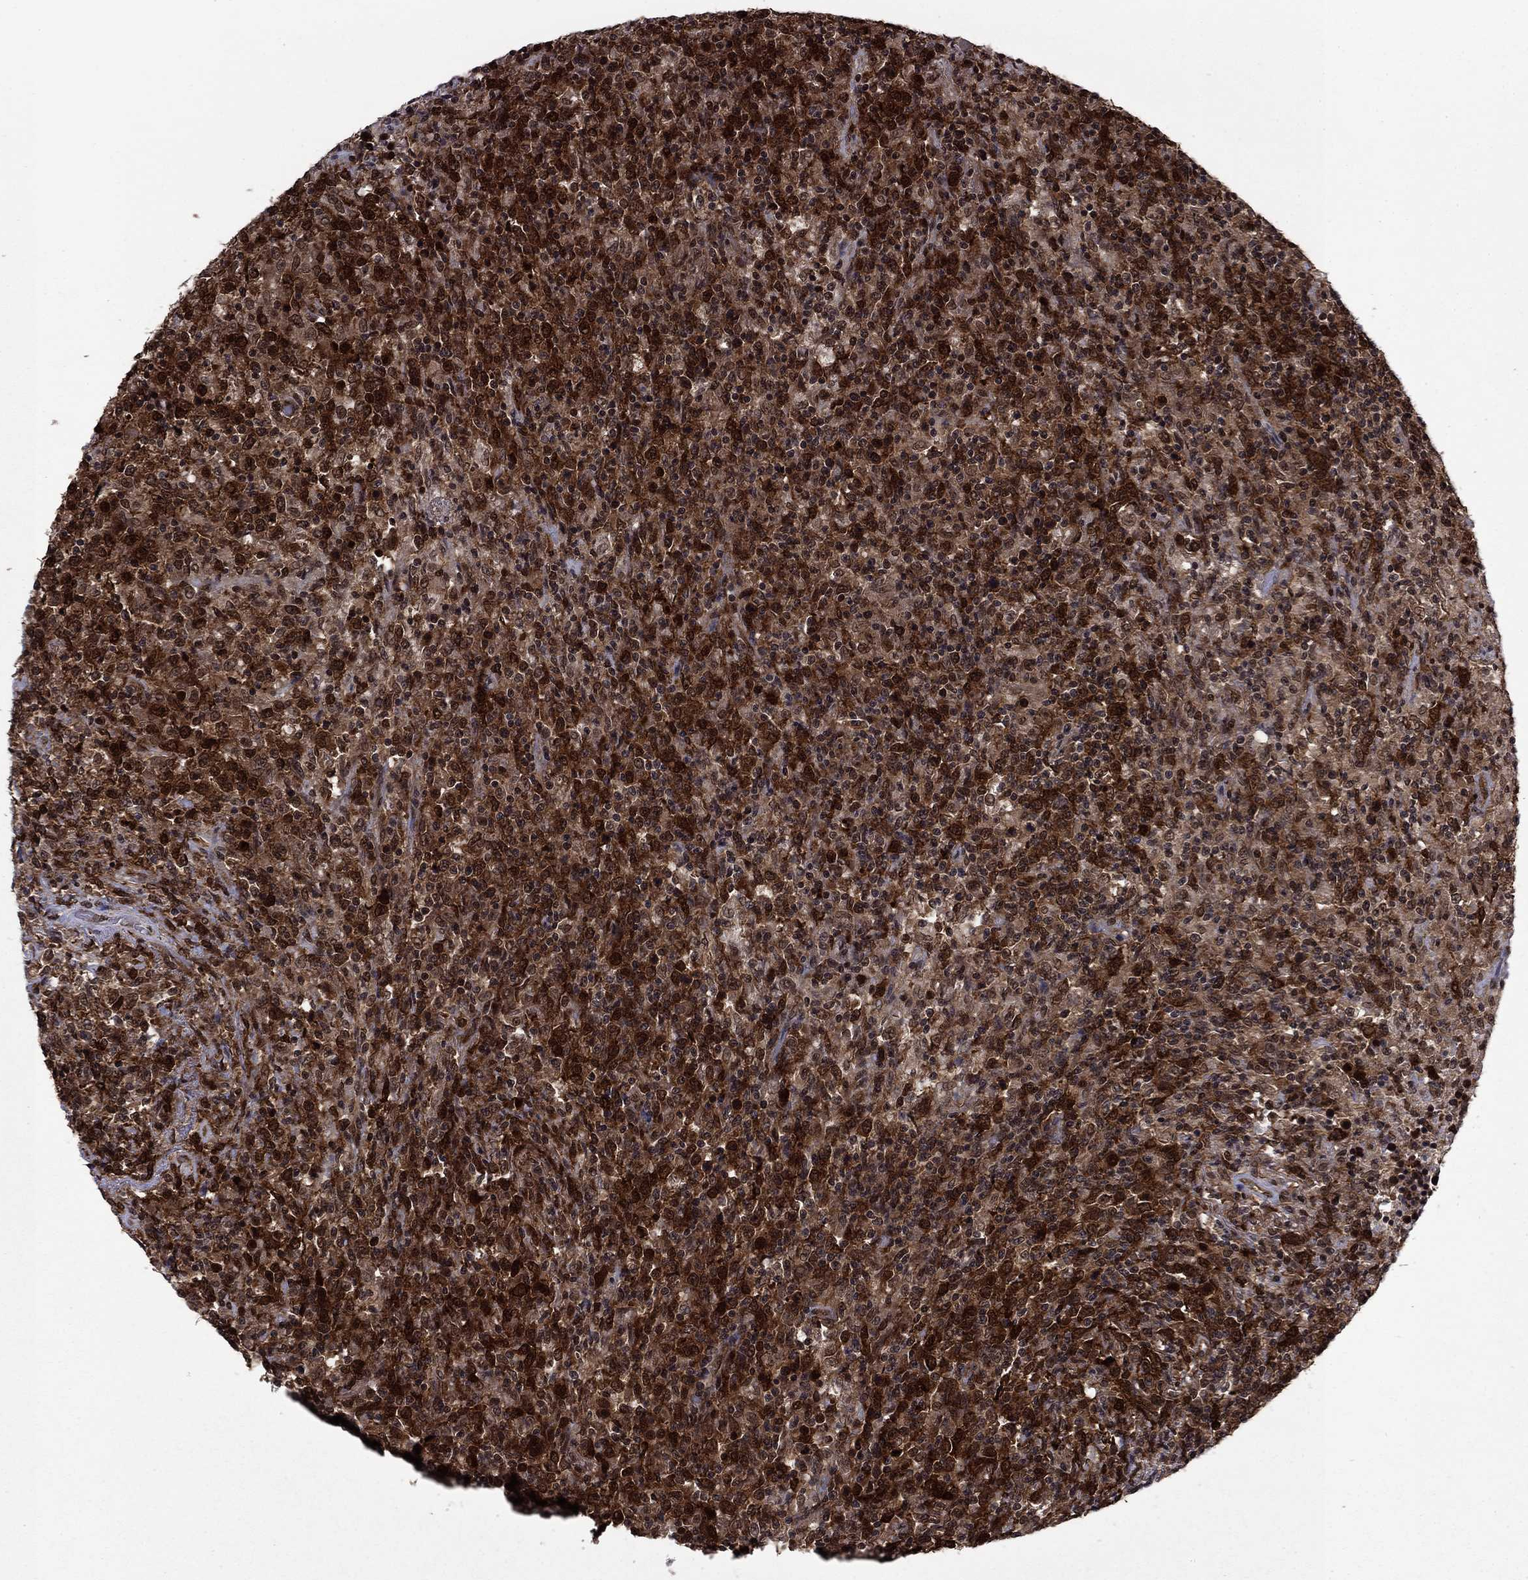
{"staining": {"intensity": "strong", "quantity": ">75%", "location": "cytoplasmic/membranous,nuclear"}, "tissue": "lymphoma", "cell_type": "Tumor cells", "image_type": "cancer", "snomed": [{"axis": "morphology", "description": "Malignant lymphoma, non-Hodgkin's type, High grade"}, {"axis": "topography", "description": "Lung"}], "caption": "Immunohistochemical staining of human lymphoma demonstrates high levels of strong cytoplasmic/membranous and nuclear protein staining in approximately >75% of tumor cells.", "gene": "DNAJA1", "patient": {"sex": "male", "age": 79}}